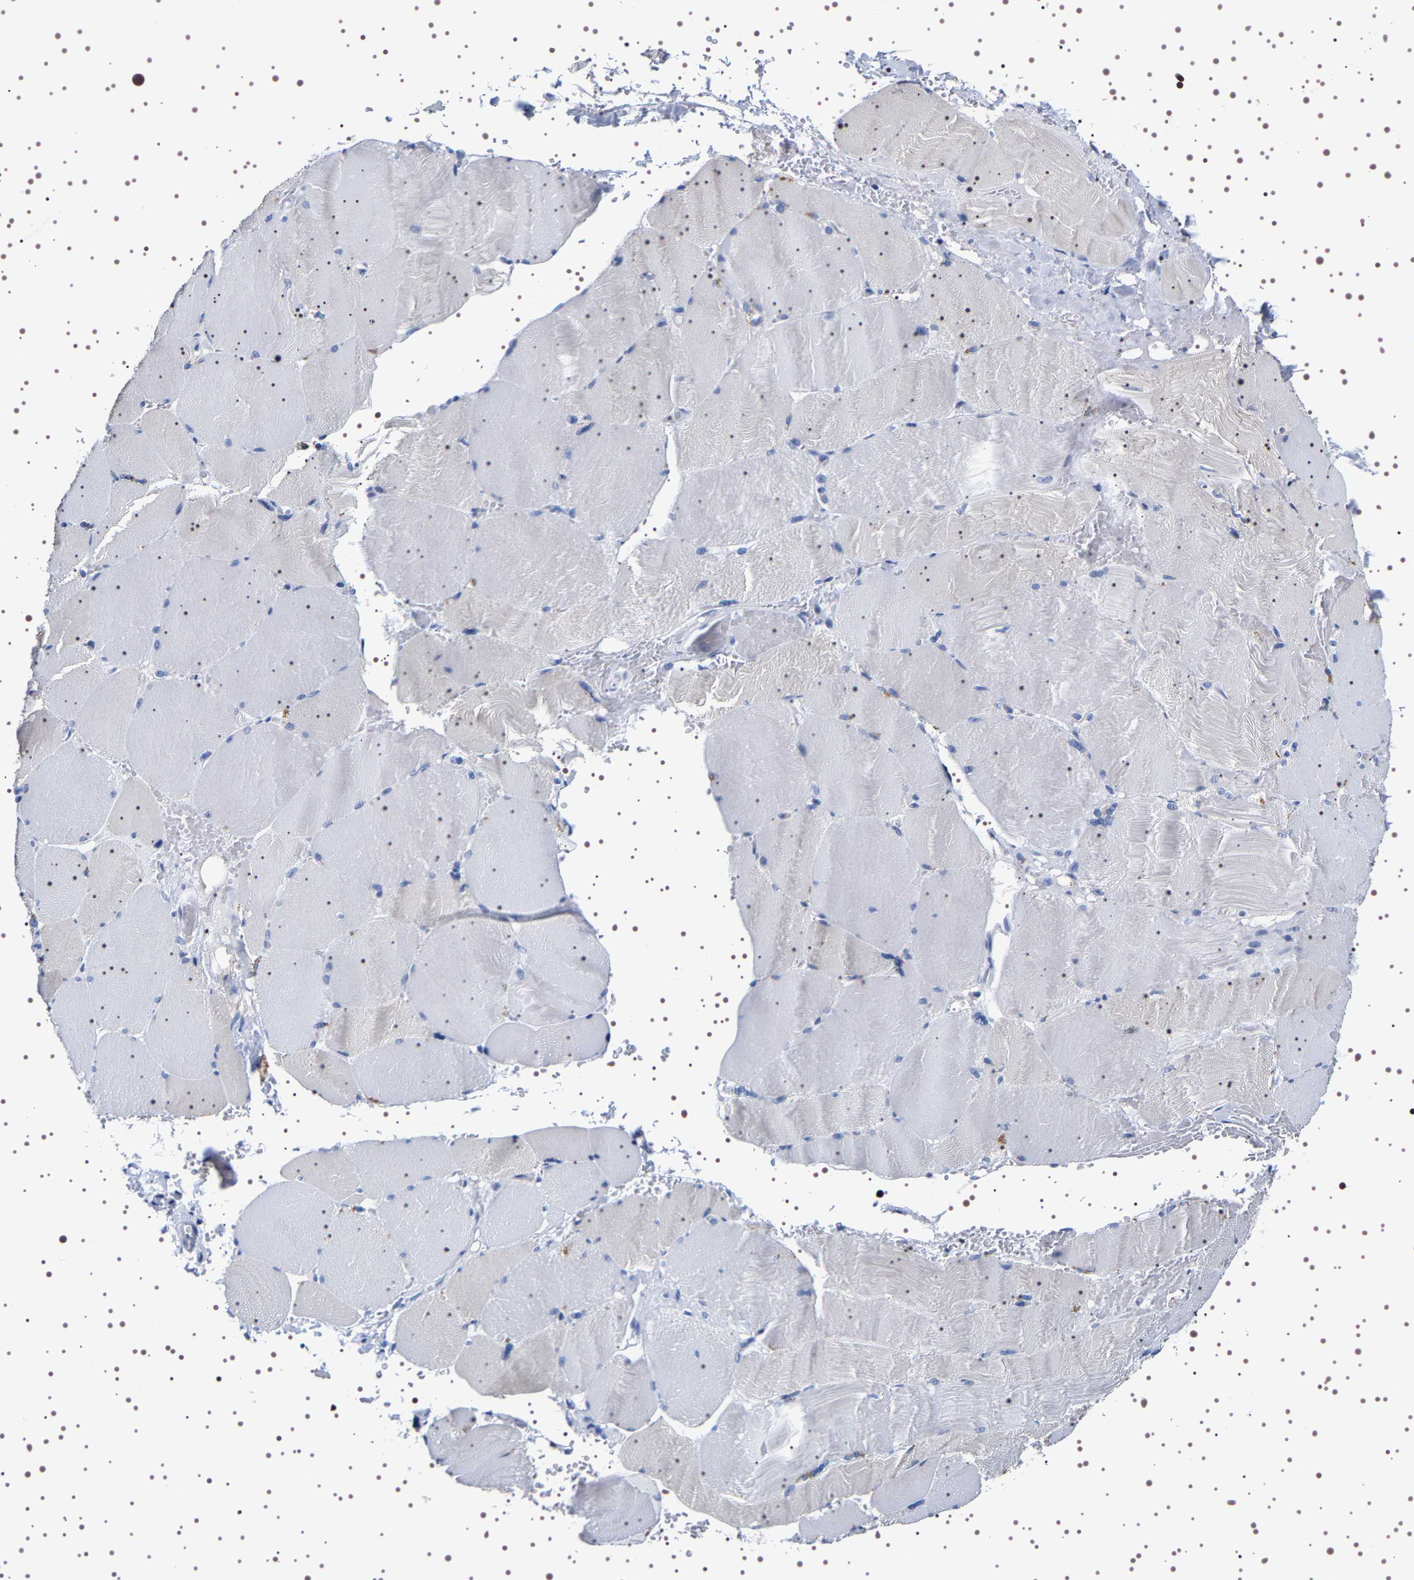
{"staining": {"intensity": "negative", "quantity": "none", "location": "none"}, "tissue": "skeletal muscle", "cell_type": "Myocytes", "image_type": "normal", "snomed": [{"axis": "morphology", "description": "Normal tissue, NOS"}, {"axis": "topography", "description": "Skin"}, {"axis": "topography", "description": "Skeletal muscle"}], "caption": "Immunohistochemical staining of unremarkable skeletal muscle displays no significant positivity in myocytes. (Immunohistochemistry, brightfield microscopy, high magnification).", "gene": "UBQLN3", "patient": {"sex": "male", "age": 83}}